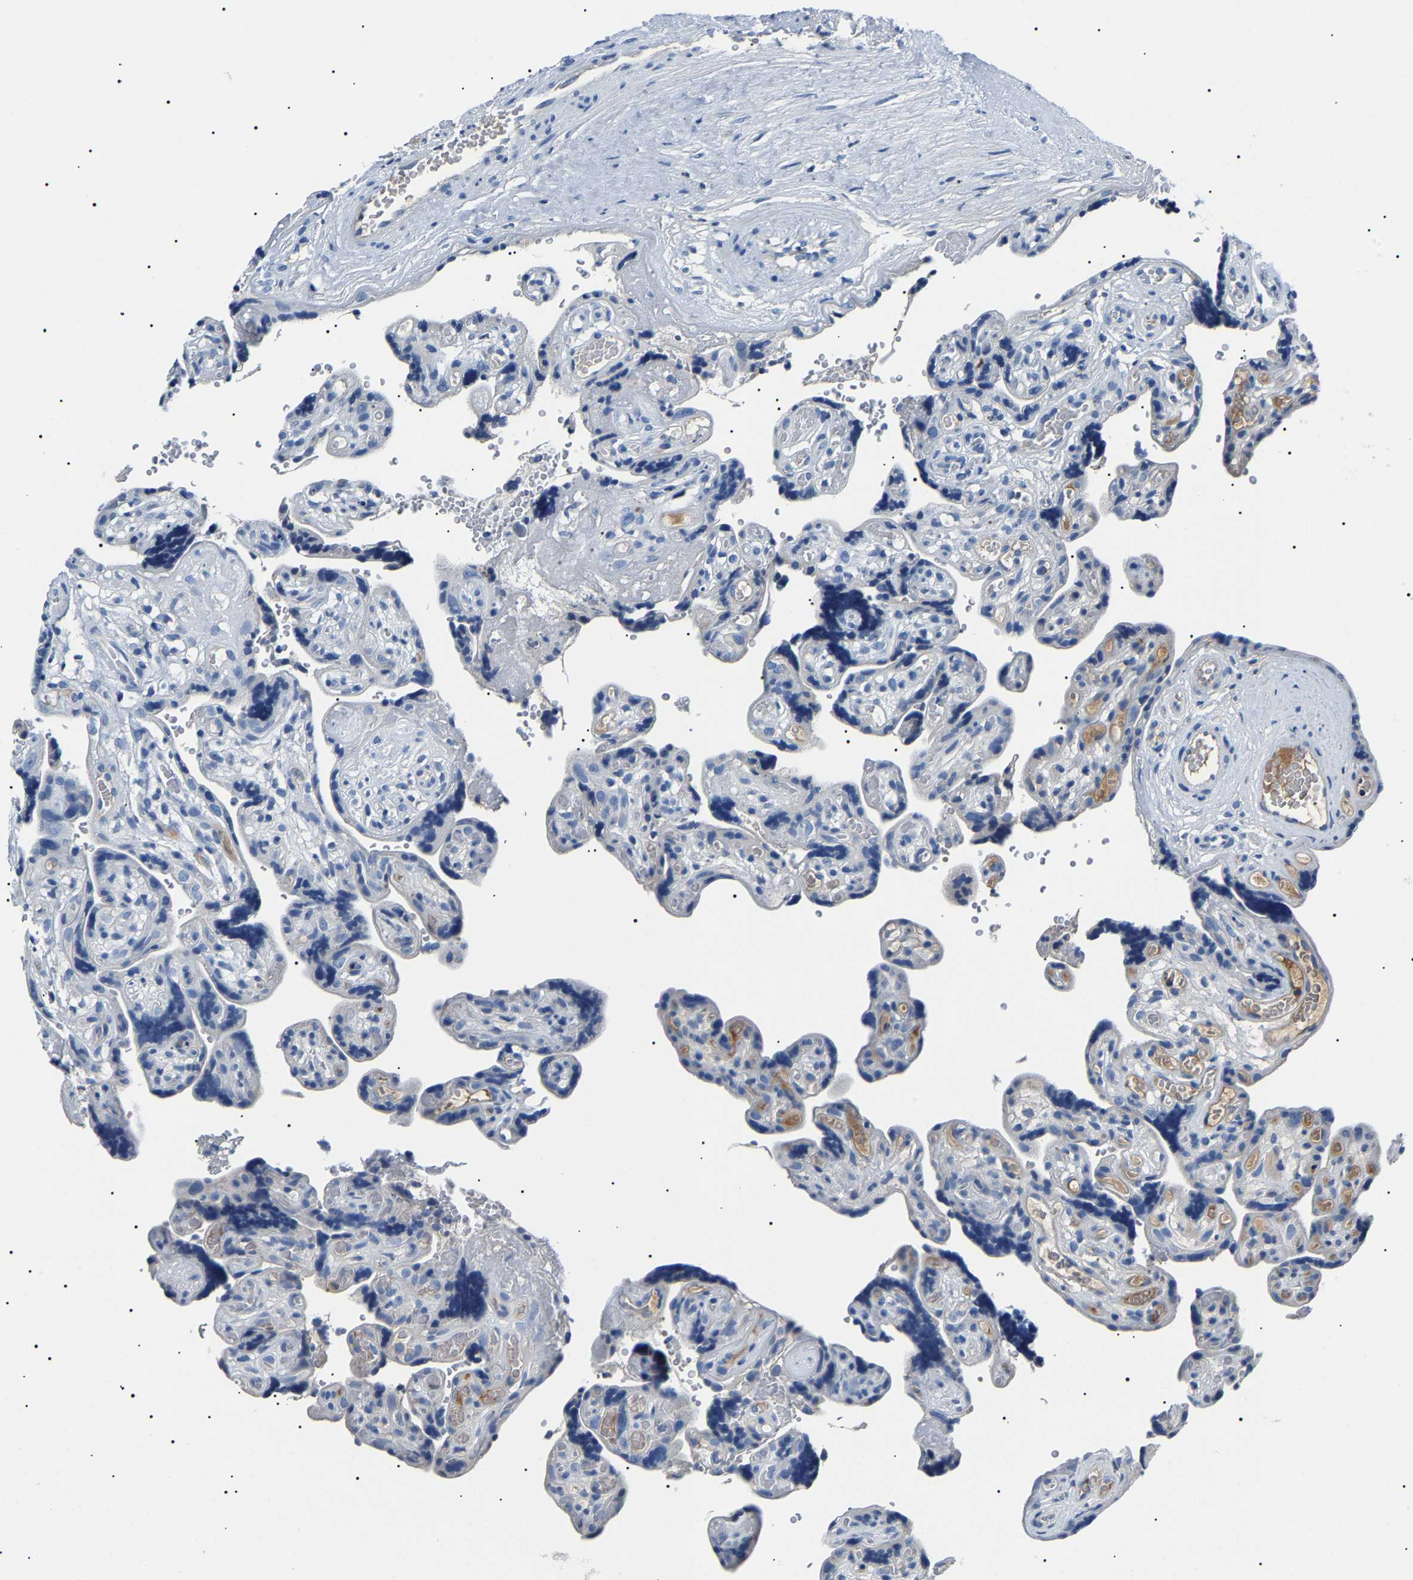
{"staining": {"intensity": "negative", "quantity": "none", "location": "none"}, "tissue": "placenta", "cell_type": "Decidual cells", "image_type": "normal", "snomed": [{"axis": "morphology", "description": "Normal tissue, NOS"}, {"axis": "topography", "description": "Placenta"}], "caption": "High power microscopy photomicrograph of an immunohistochemistry (IHC) micrograph of unremarkable placenta, revealing no significant positivity in decidual cells. (DAB (3,3'-diaminobenzidine) immunohistochemistry visualized using brightfield microscopy, high magnification).", "gene": "KLK15", "patient": {"sex": "female", "age": 30}}